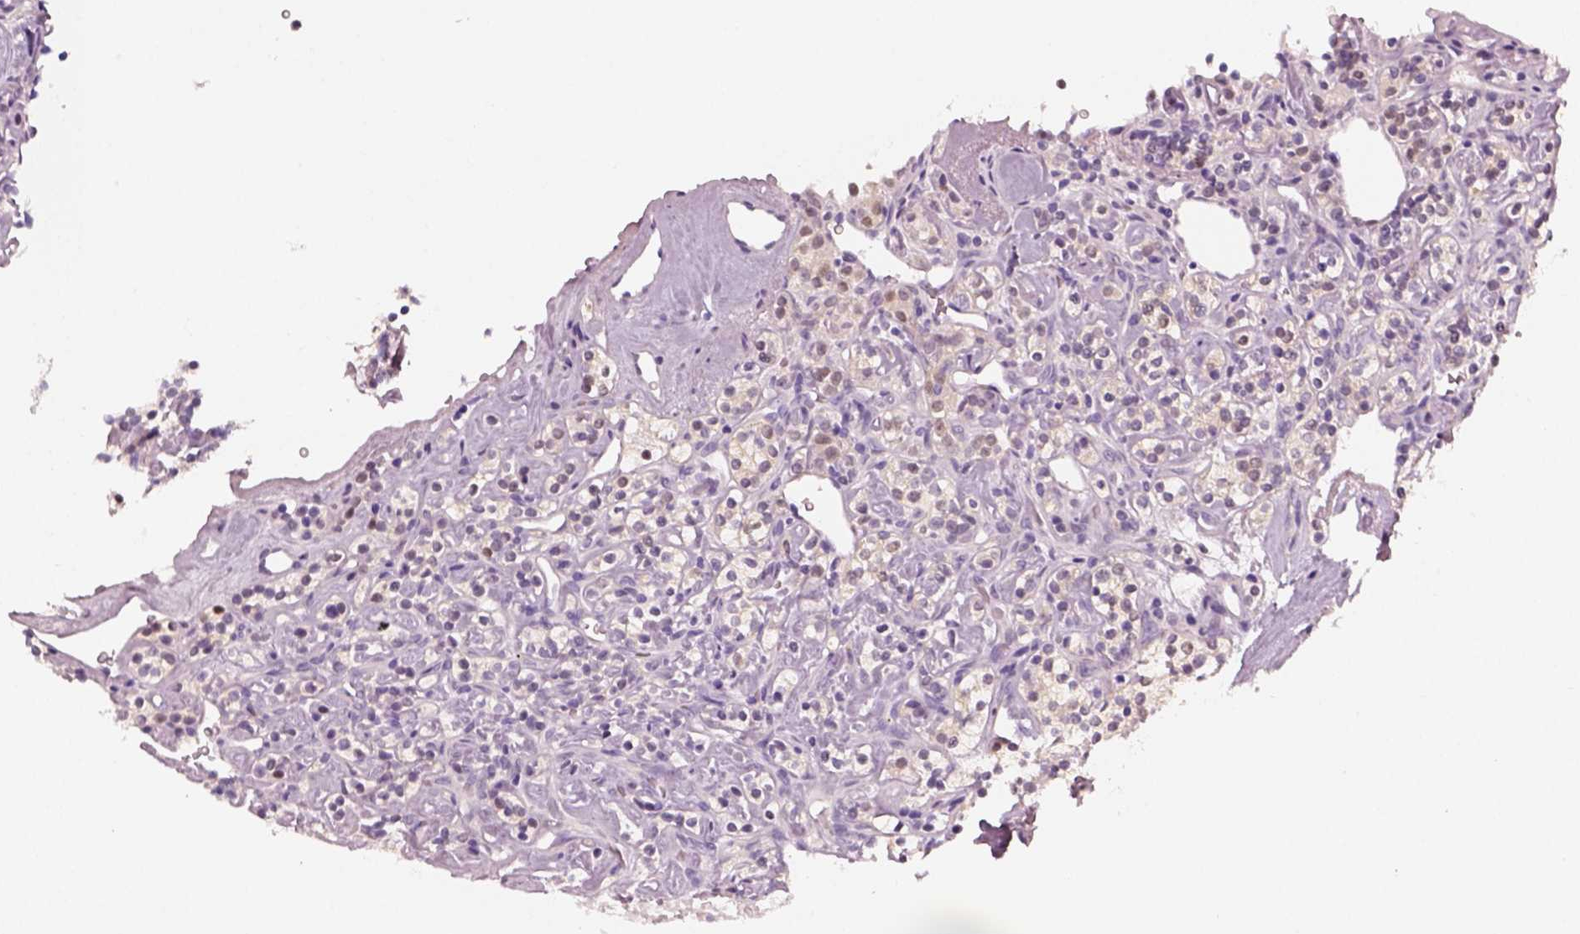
{"staining": {"intensity": "moderate", "quantity": "<25%", "location": "cytoplasmic/membranous,nuclear"}, "tissue": "renal cancer", "cell_type": "Tumor cells", "image_type": "cancer", "snomed": [{"axis": "morphology", "description": "Adenocarcinoma, NOS"}, {"axis": "topography", "description": "Kidney"}], "caption": "High-power microscopy captured an IHC image of renal cancer, revealing moderate cytoplasmic/membranous and nuclear expression in about <25% of tumor cells.", "gene": "ELSPBP1", "patient": {"sex": "male", "age": 77}}